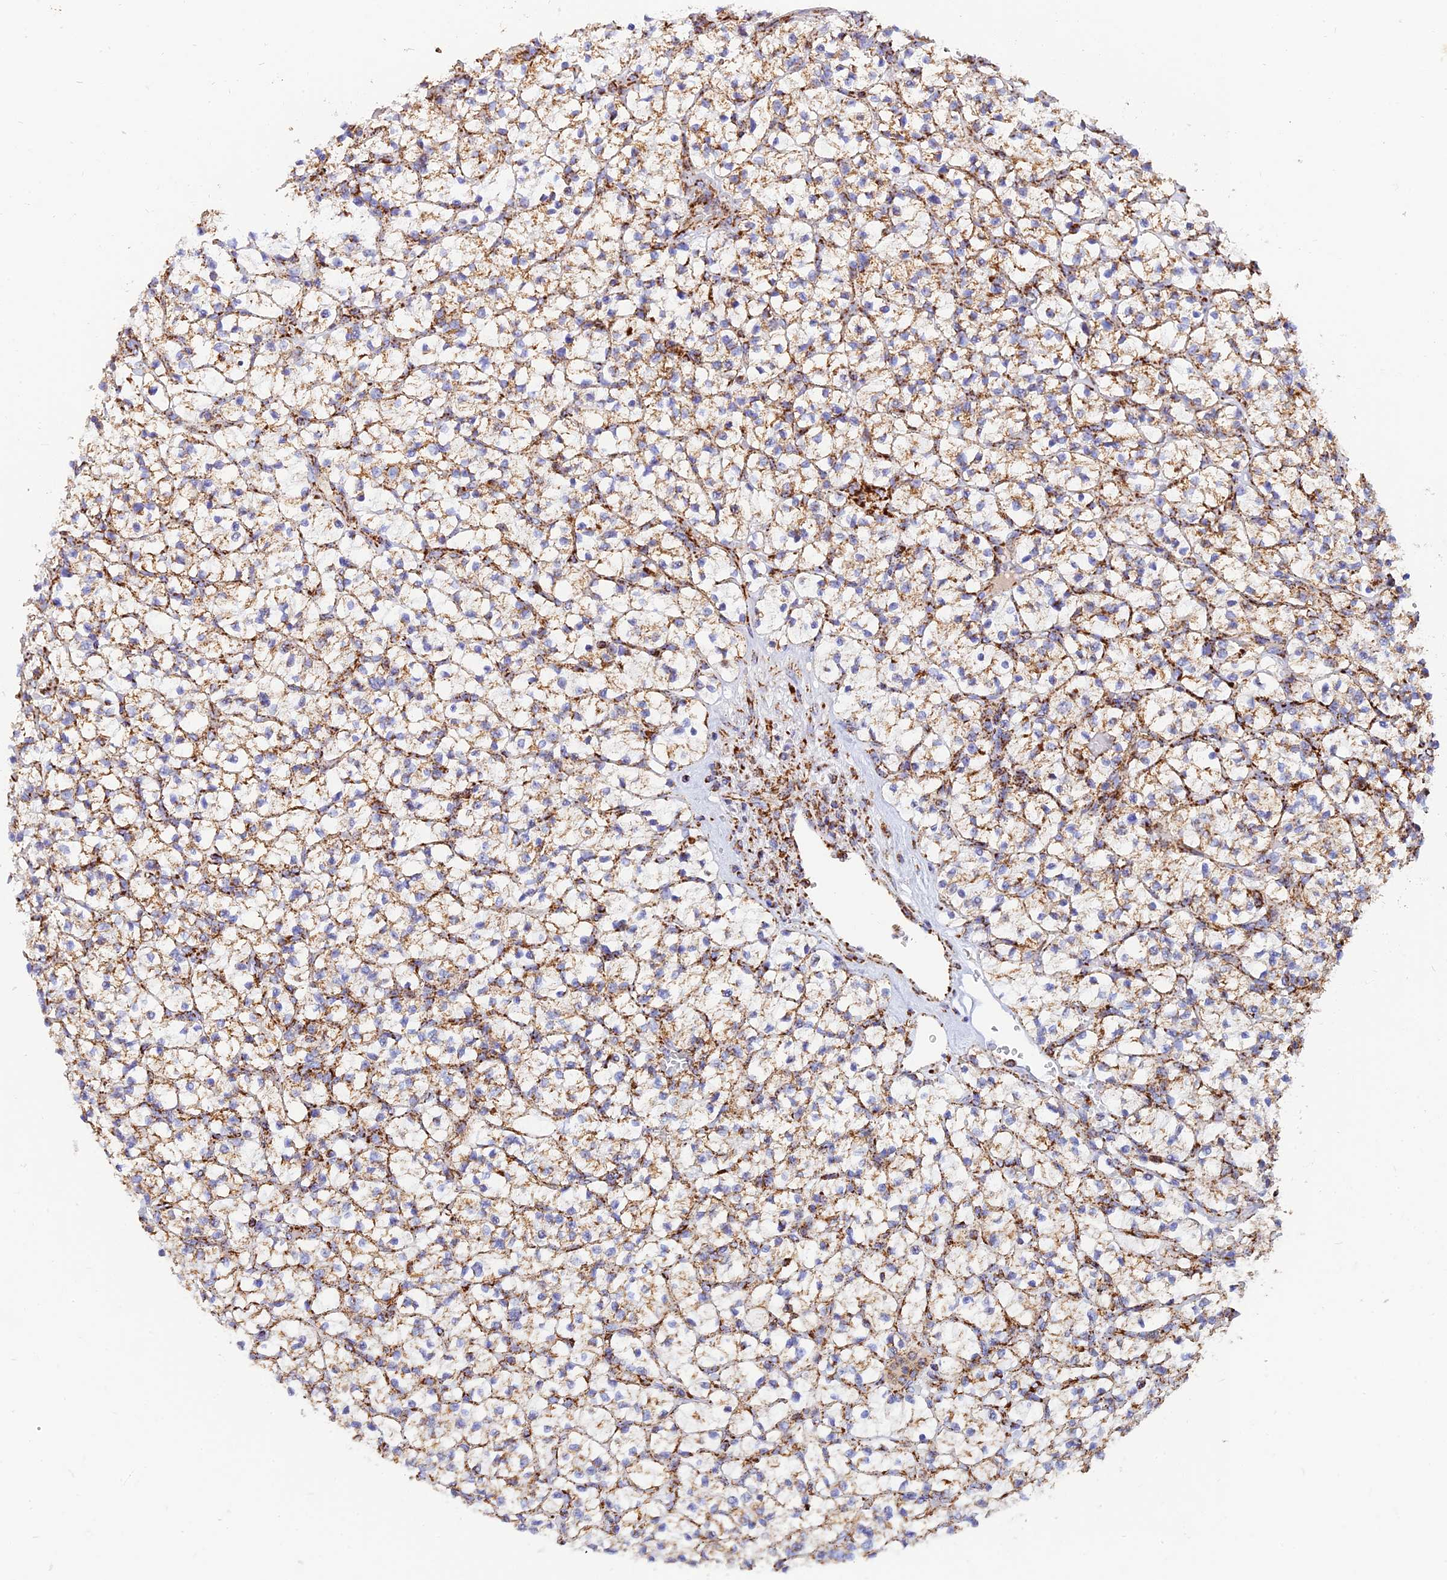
{"staining": {"intensity": "weak", "quantity": "25%-75%", "location": "cytoplasmic/membranous"}, "tissue": "renal cancer", "cell_type": "Tumor cells", "image_type": "cancer", "snomed": [{"axis": "morphology", "description": "Adenocarcinoma, NOS"}, {"axis": "topography", "description": "Kidney"}], "caption": "A micrograph showing weak cytoplasmic/membranous positivity in approximately 25%-75% of tumor cells in adenocarcinoma (renal), as visualized by brown immunohistochemical staining.", "gene": "NDUFB6", "patient": {"sex": "female", "age": 64}}